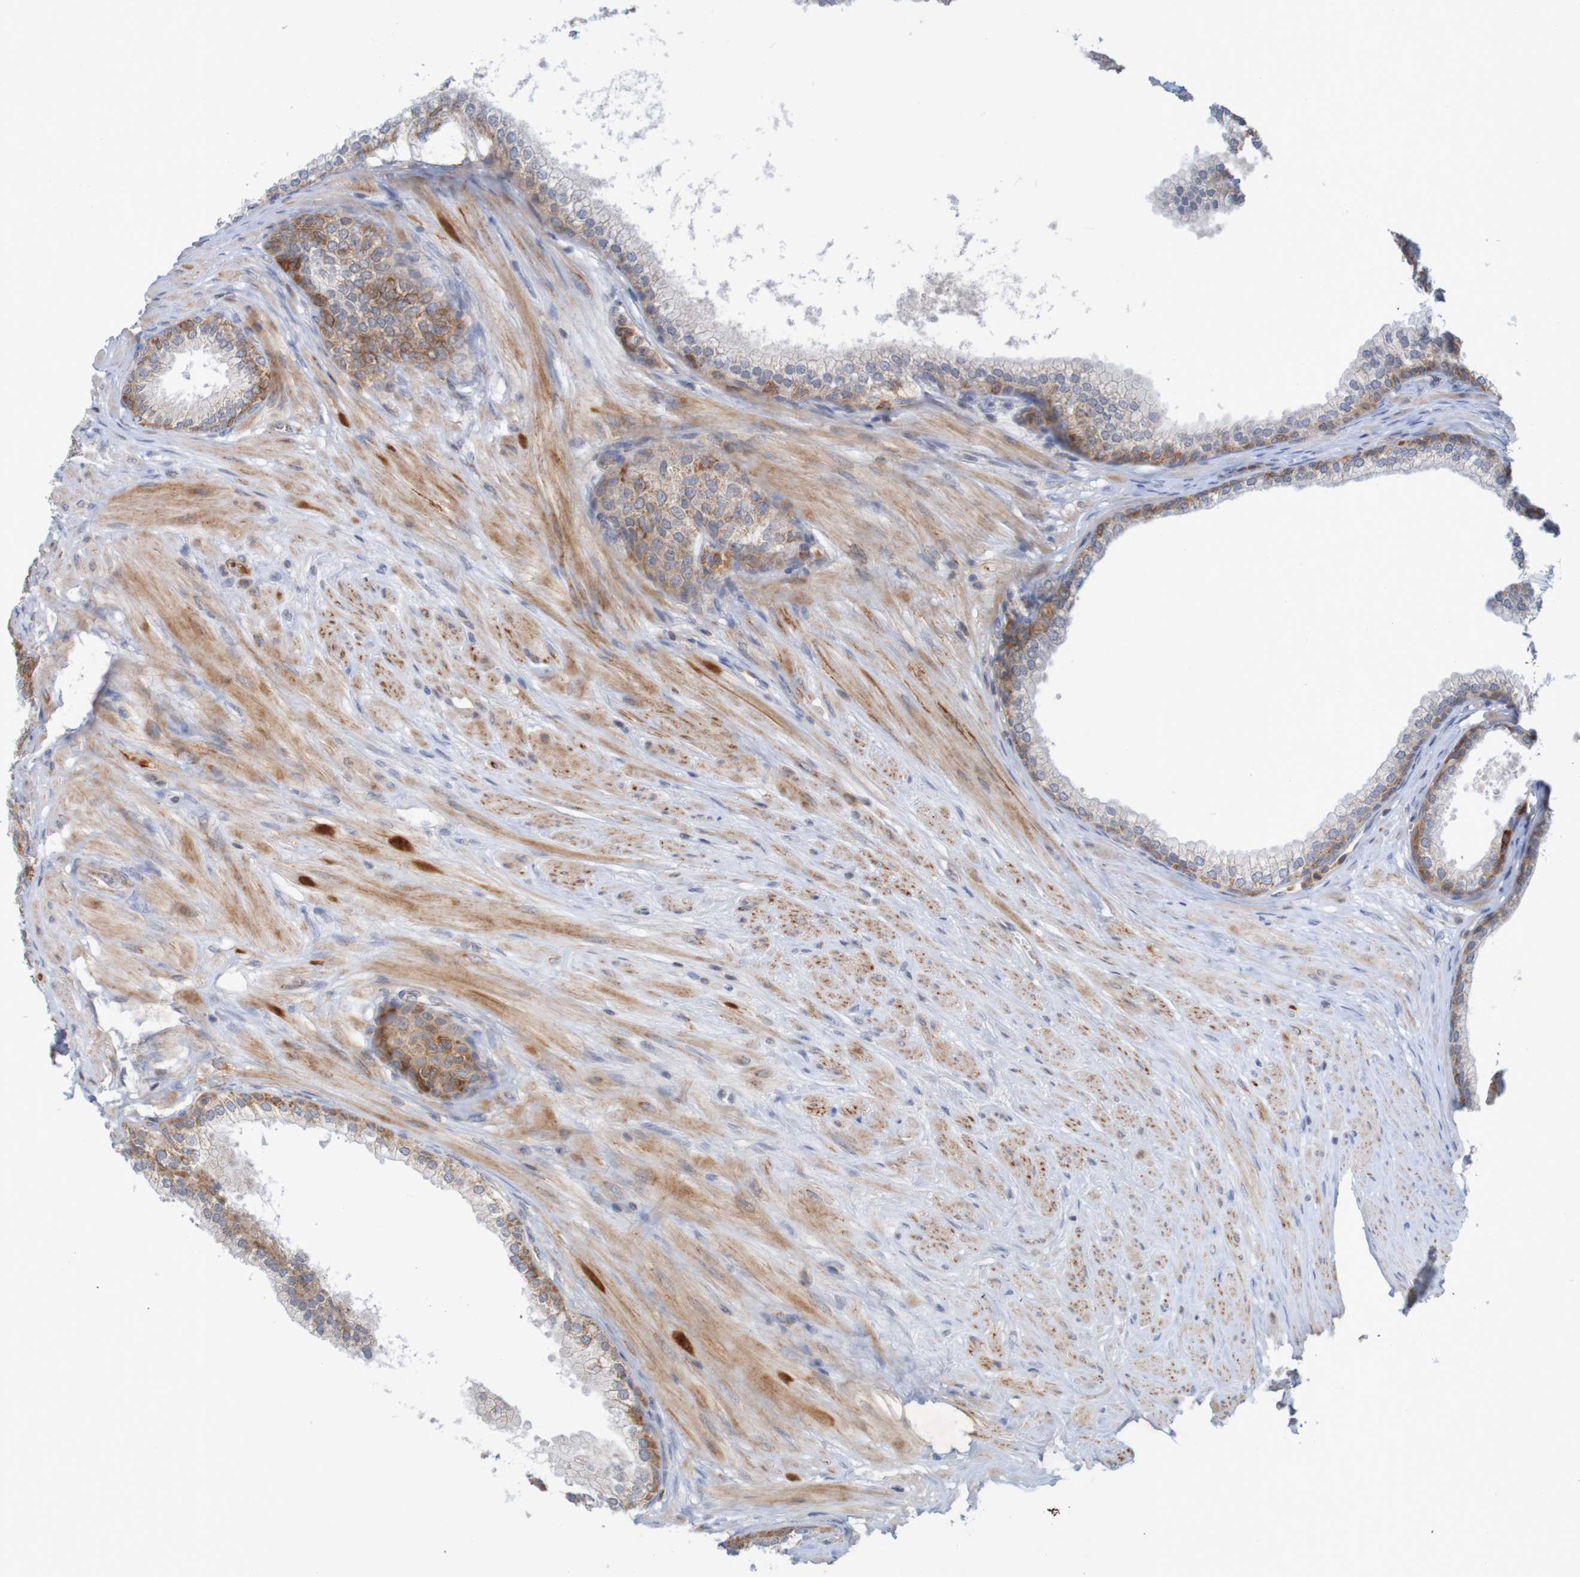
{"staining": {"intensity": "moderate", "quantity": ">75%", "location": "cytoplasmic/membranous"}, "tissue": "prostate", "cell_type": "Glandular cells", "image_type": "normal", "snomed": [{"axis": "morphology", "description": "Normal tissue, NOS"}, {"axis": "morphology", "description": "Urothelial carcinoma, Low grade"}, {"axis": "topography", "description": "Urinary bladder"}, {"axis": "topography", "description": "Prostate"}], "caption": "Prostate stained for a protein exhibits moderate cytoplasmic/membranous positivity in glandular cells. (IHC, brightfield microscopy, high magnification).", "gene": "NAV2", "patient": {"sex": "male", "age": 60}}